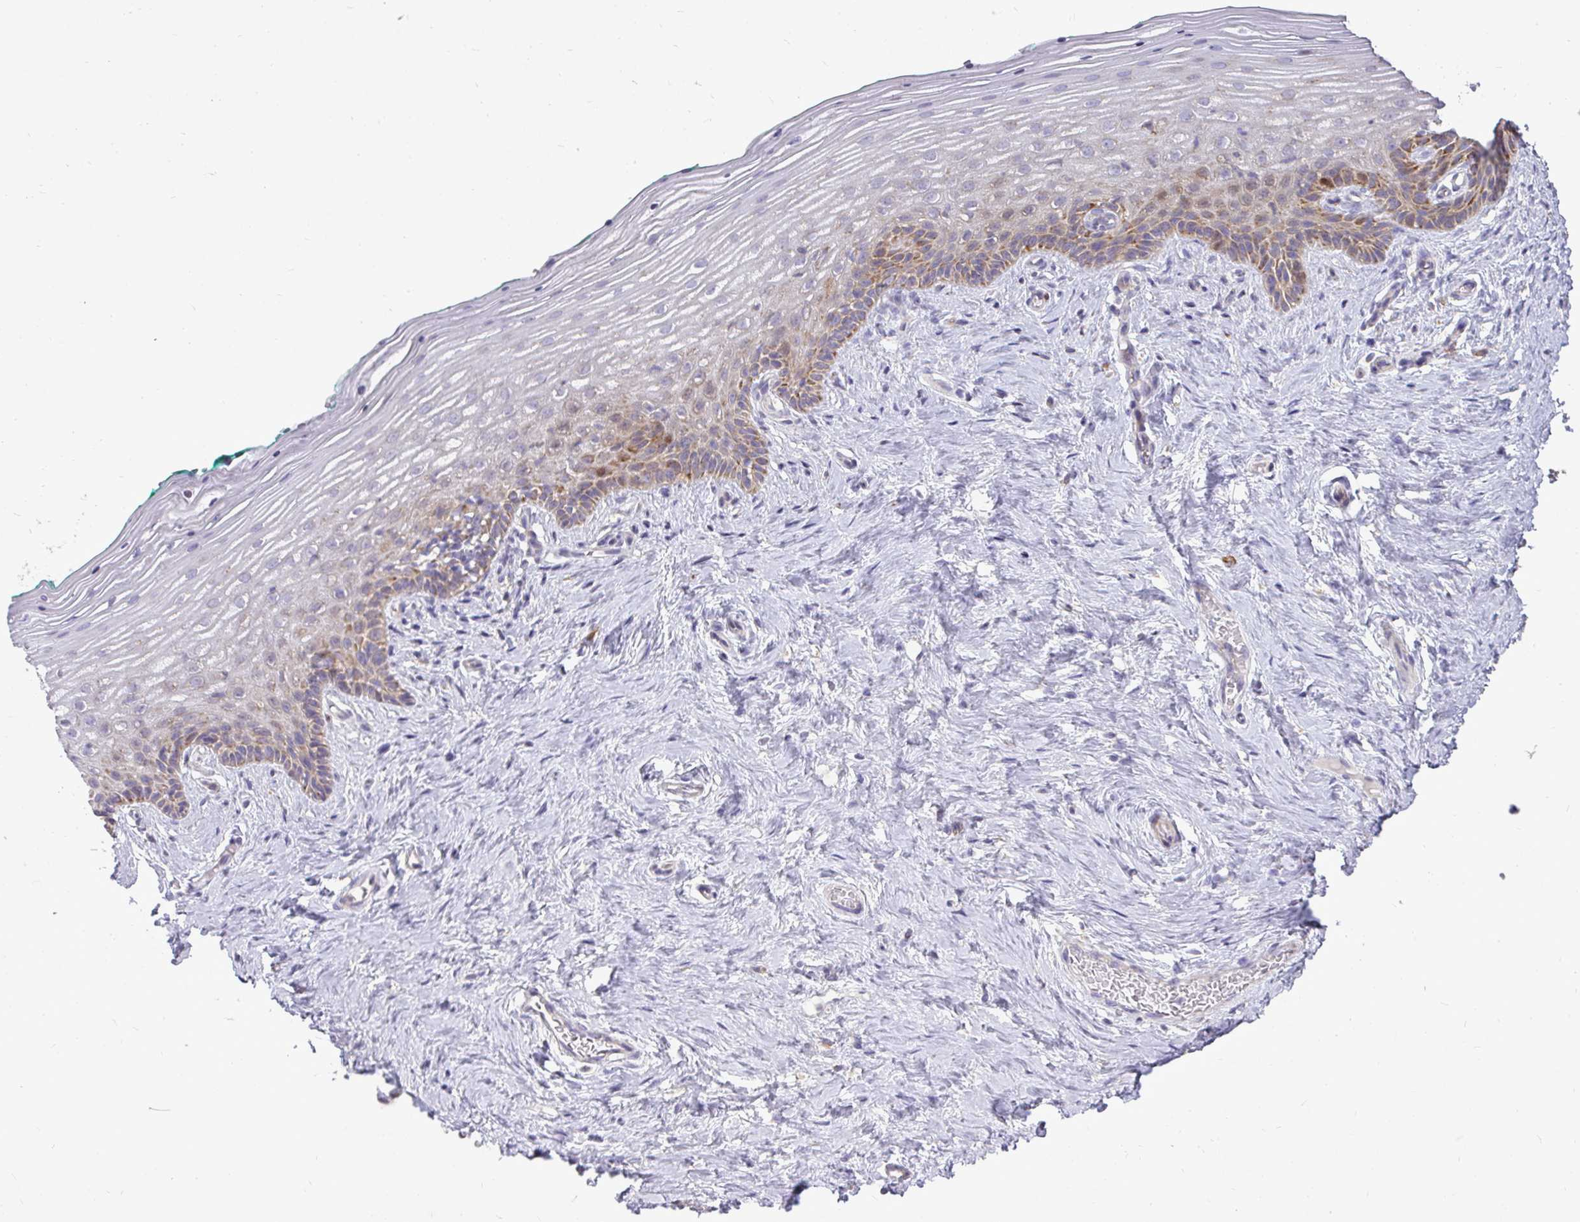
{"staining": {"intensity": "moderate", "quantity": "25%-75%", "location": "cytoplasmic/membranous"}, "tissue": "vagina", "cell_type": "Squamous epithelial cells", "image_type": "normal", "snomed": [{"axis": "morphology", "description": "Normal tissue, NOS"}, {"axis": "topography", "description": "Vagina"}], "caption": "A brown stain shows moderate cytoplasmic/membranous positivity of a protein in squamous epithelial cells of benign vagina. (DAB IHC with brightfield microscopy, high magnification).", "gene": "STRIP1", "patient": {"sex": "female", "age": 45}}